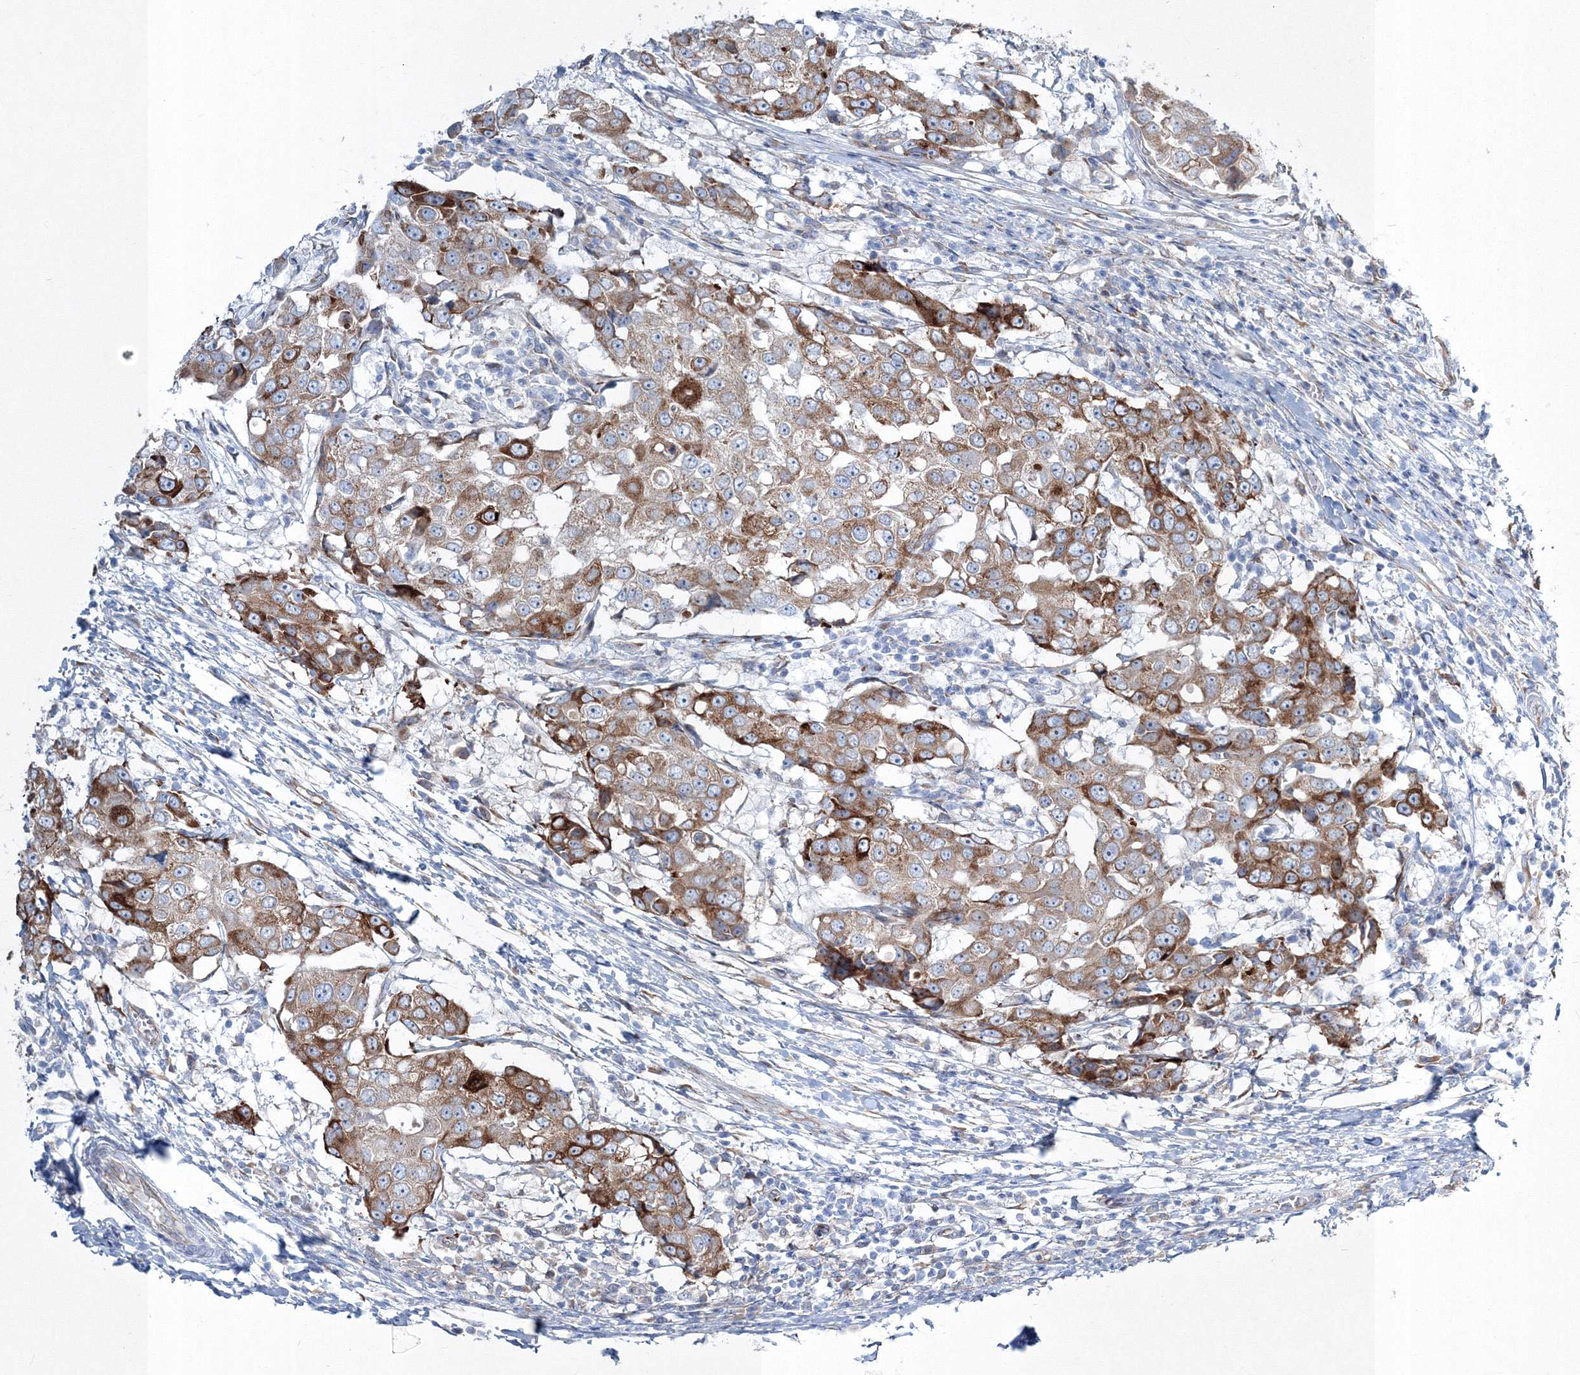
{"staining": {"intensity": "moderate", "quantity": ">75%", "location": "cytoplasmic/membranous"}, "tissue": "breast cancer", "cell_type": "Tumor cells", "image_type": "cancer", "snomed": [{"axis": "morphology", "description": "Duct carcinoma"}, {"axis": "topography", "description": "Breast"}], "caption": "This is a photomicrograph of immunohistochemistry staining of intraductal carcinoma (breast), which shows moderate expression in the cytoplasmic/membranous of tumor cells.", "gene": "RCN1", "patient": {"sex": "female", "age": 27}}